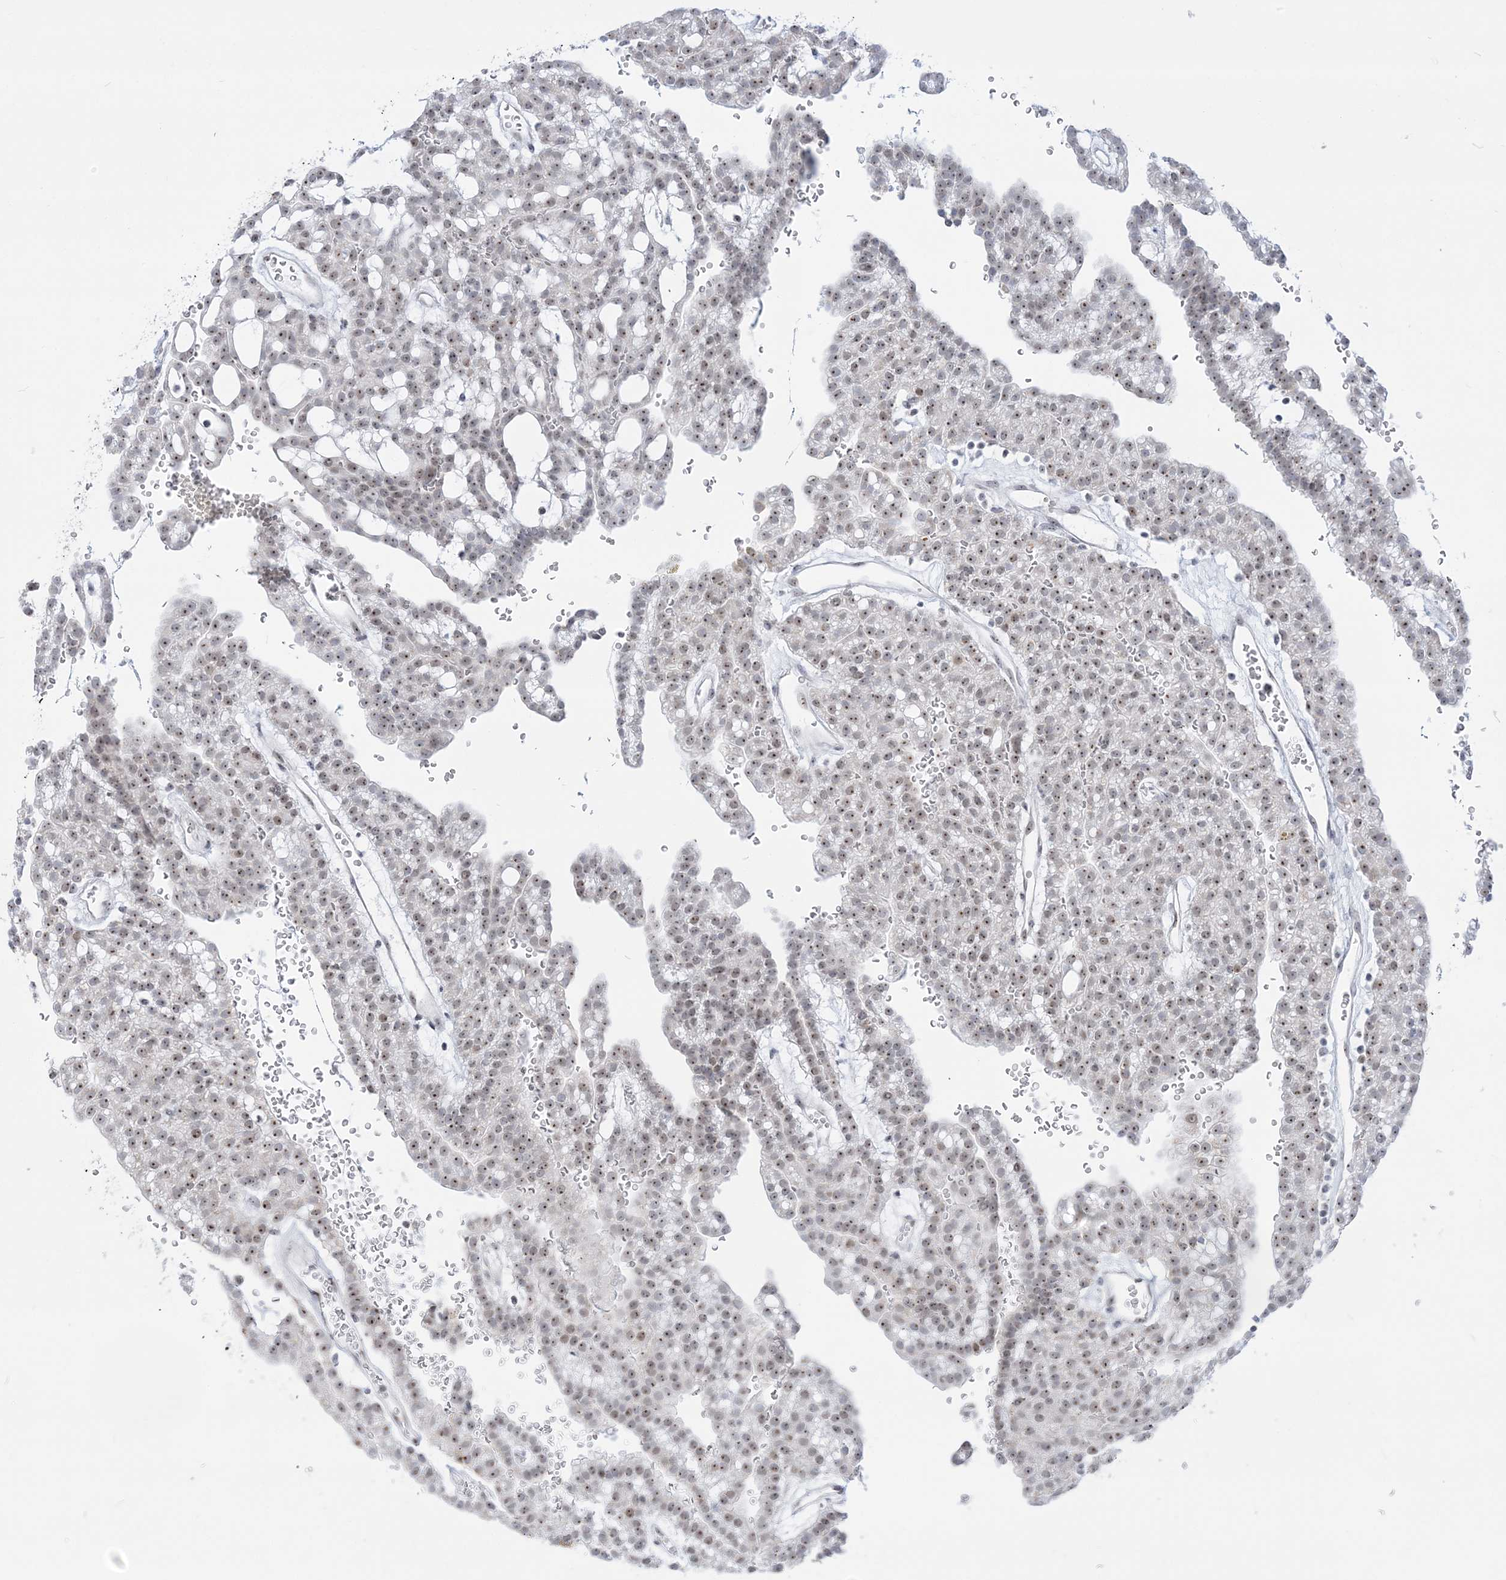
{"staining": {"intensity": "moderate", "quantity": "25%-75%", "location": "nuclear"}, "tissue": "renal cancer", "cell_type": "Tumor cells", "image_type": "cancer", "snomed": [{"axis": "morphology", "description": "Adenocarcinoma, NOS"}, {"axis": "topography", "description": "Kidney"}], "caption": "The image shows a brown stain indicating the presence of a protein in the nuclear of tumor cells in renal cancer (adenocarcinoma). (Brightfield microscopy of DAB IHC at high magnification).", "gene": "DDX21", "patient": {"sex": "male", "age": 63}}